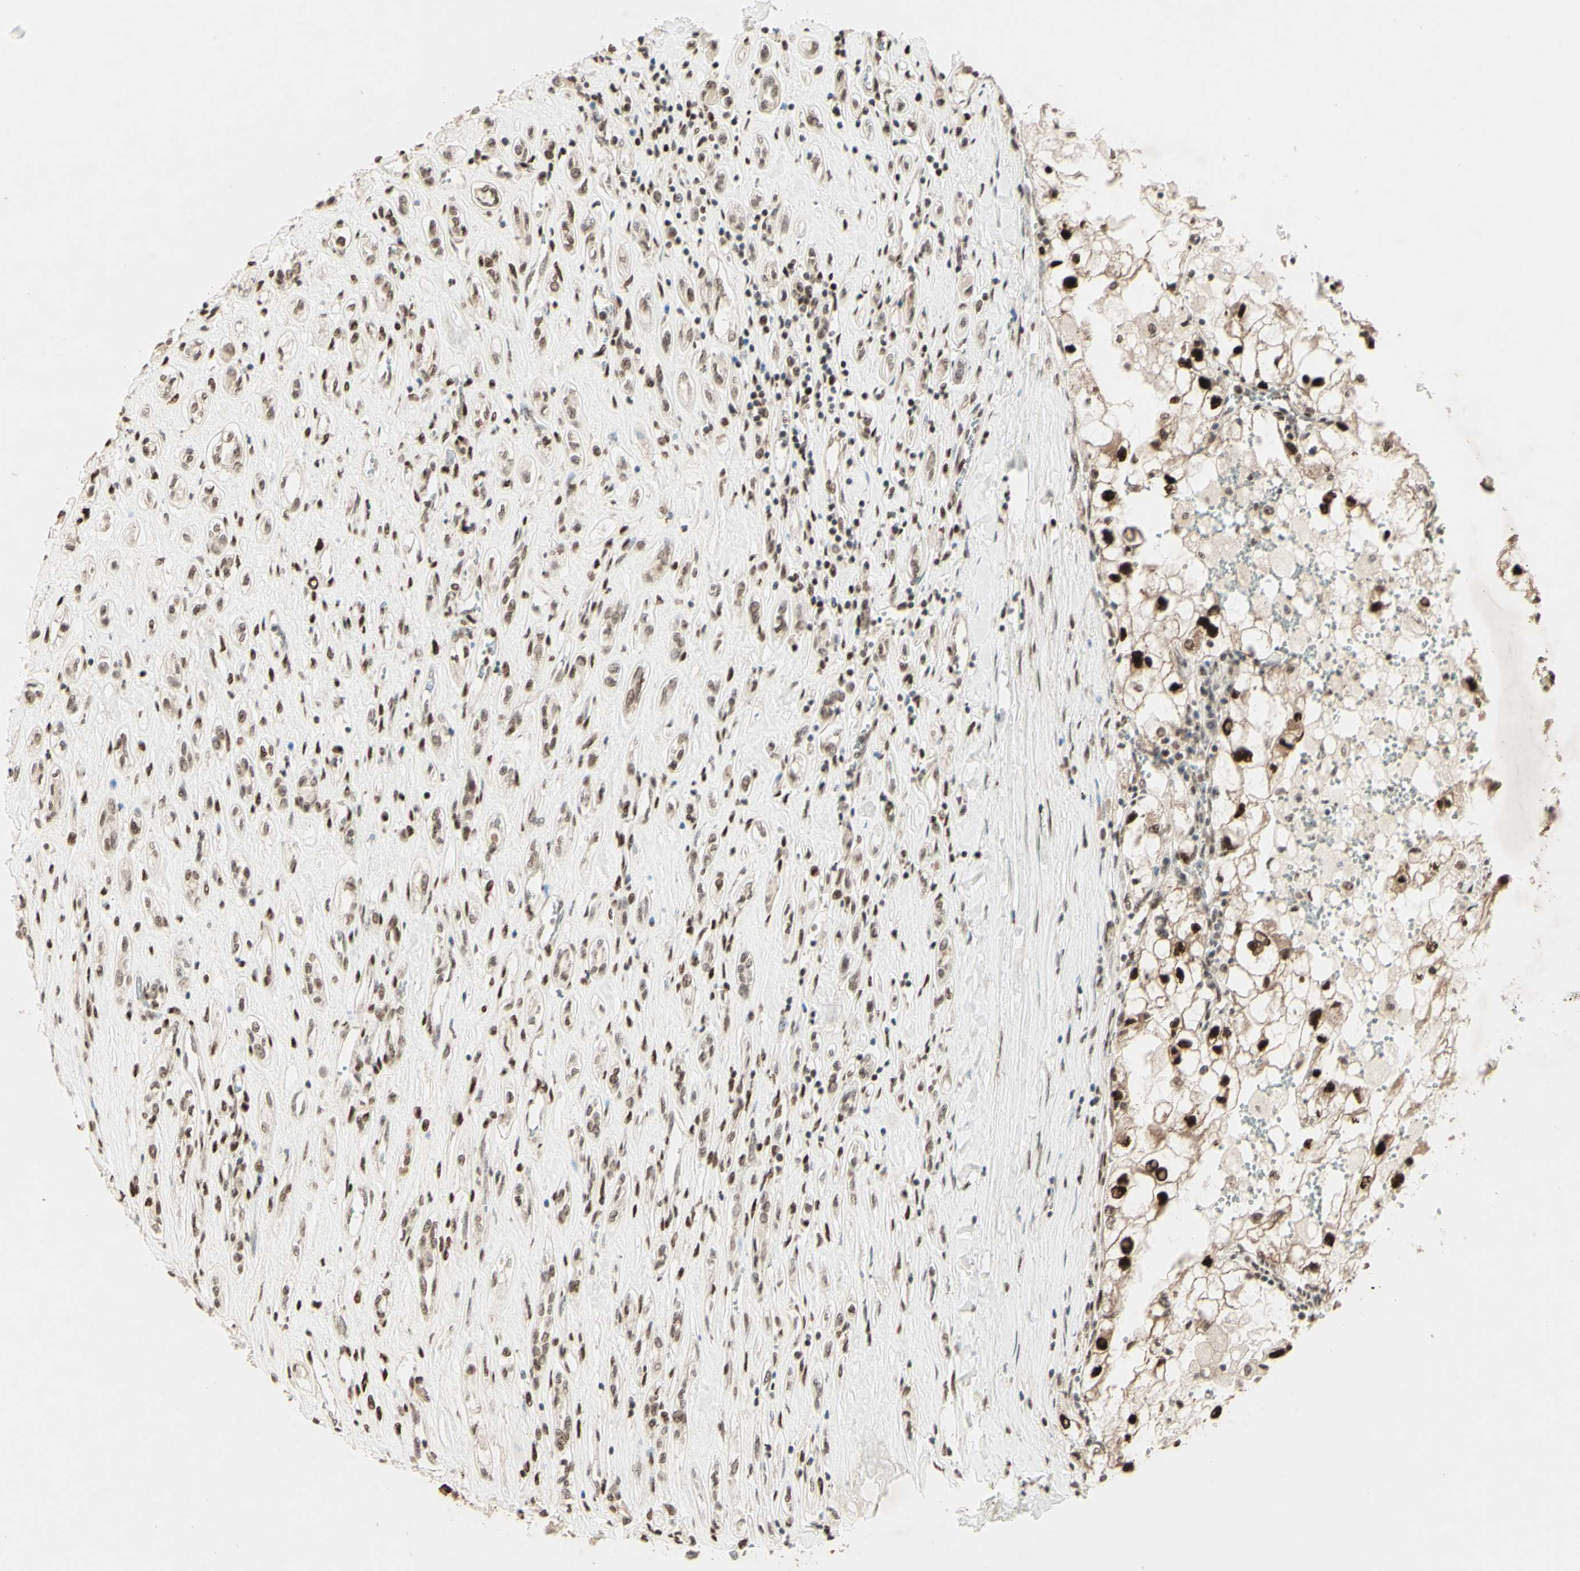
{"staining": {"intensity": "strong", "quantity": "25%-75%", "location": "nuclear"}, "tissue": "renal cancer", "cell_type": "Tumor cells", "image_type": "cancer", "snomed": [{"axis": "morphology", "description": "Adenocarcinoma, NOS"}, {"axis": "topography", "description": "Kidney"}], "caption": "Protein staining of renal cancer tissue shows strong nuclear positivity in about 25%-75% of tumor cells. Immunohistochemistry (ihc) stains the protein of interest in brown and the nuclei are stained blue.", "gene": "NR3C1", "patient": {"sex": "female", "age": 70}}